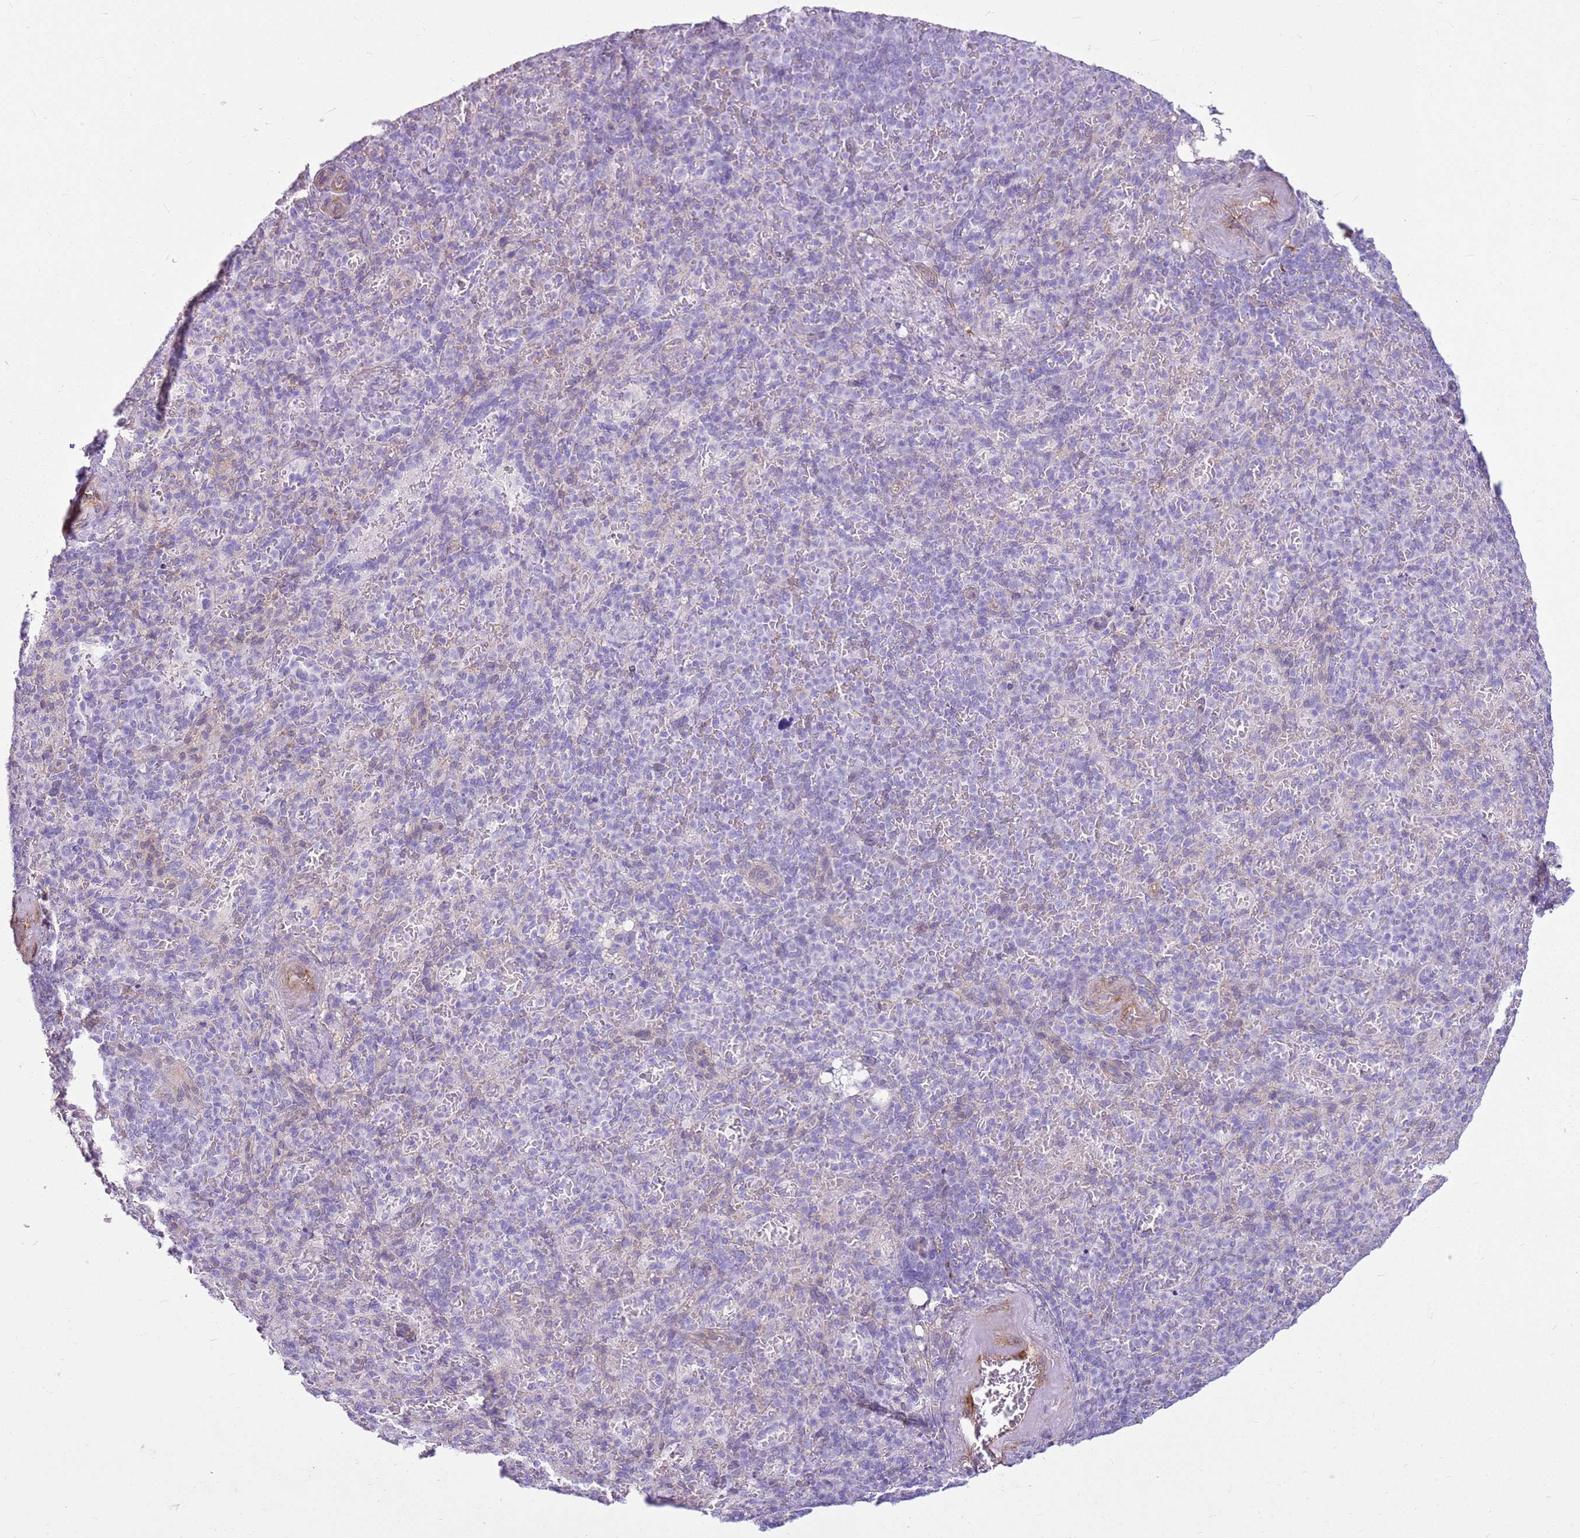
{"staining": {"intensity": "negative", "quantity": "none", "location": "none"}, "tissue": "spleen", "cell_type": "Cells in red pulp", "image_type": "normal", "snomed": [{"axis": "morphology", "description": "Normal tissue, NOS"}, {"axis": "topography", "description": "Spleen"}], "caption": "IHC histopathology image of unremarkable spleen: human spleen stained with DAB (3,3'-diaminobenzidine) reveals no significant protein positivity in cells in red pulp.", "gene": "HSPB1", "patient": {"sex": "female", "age": 74}}